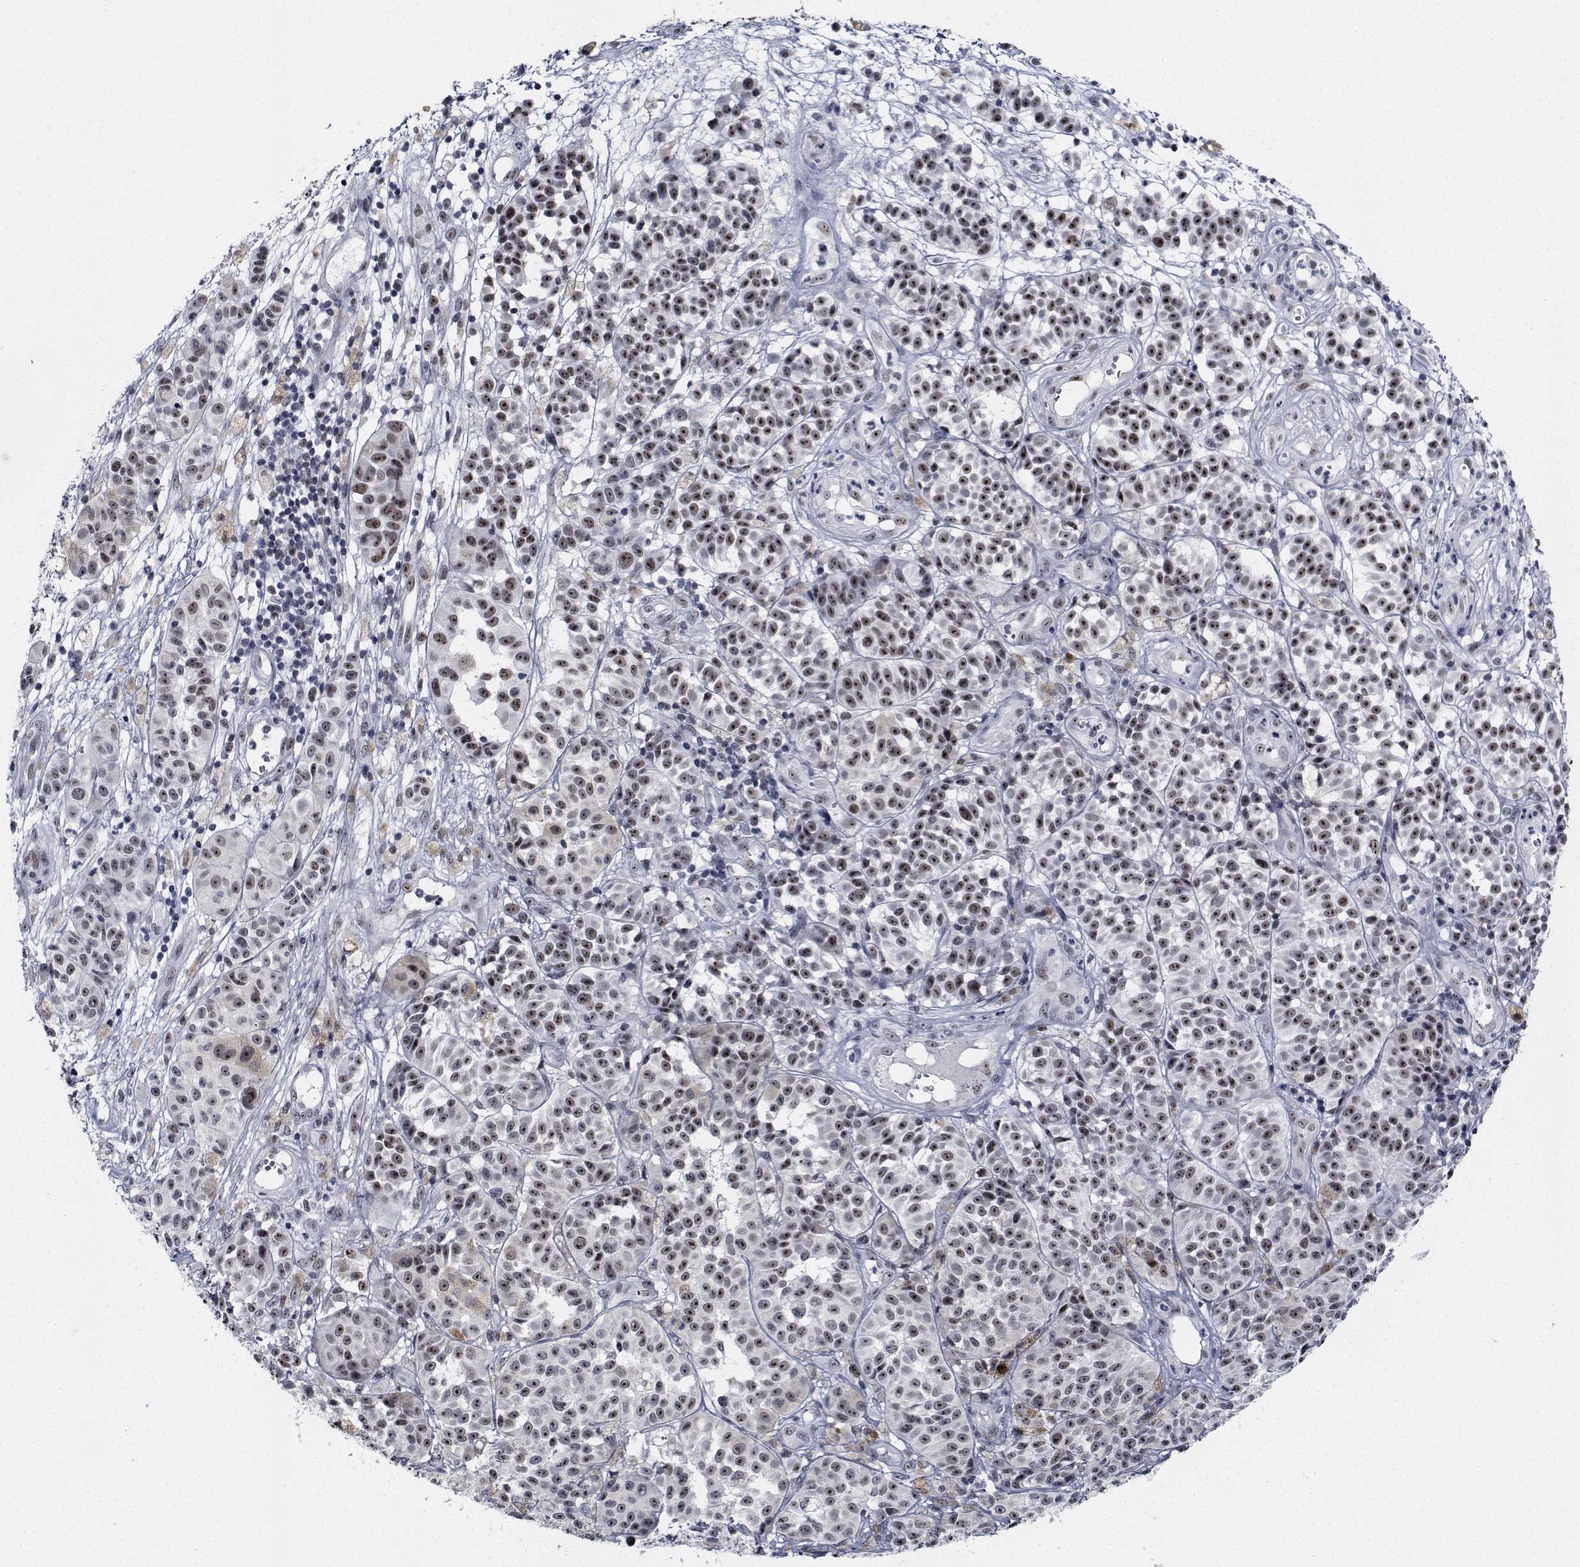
{"staining": {"intensity": "moderate", "quantity": "25%-75%", "location": "nuclear"}, "tissue": "melanoma", "cell_type": "Tumor cells", "image_type": "cancer", "snomed": [{"axis": "morphology", "description": "Malignant melanoma, NOS"}, {"axis": "topography", "description": "Skin"}], "caption": "Human melanoma stained with a protein marker demonstrates moderate staining in tumor cells.", "gene": "NVL", "patient": {"sex": "female", "age": 58}}